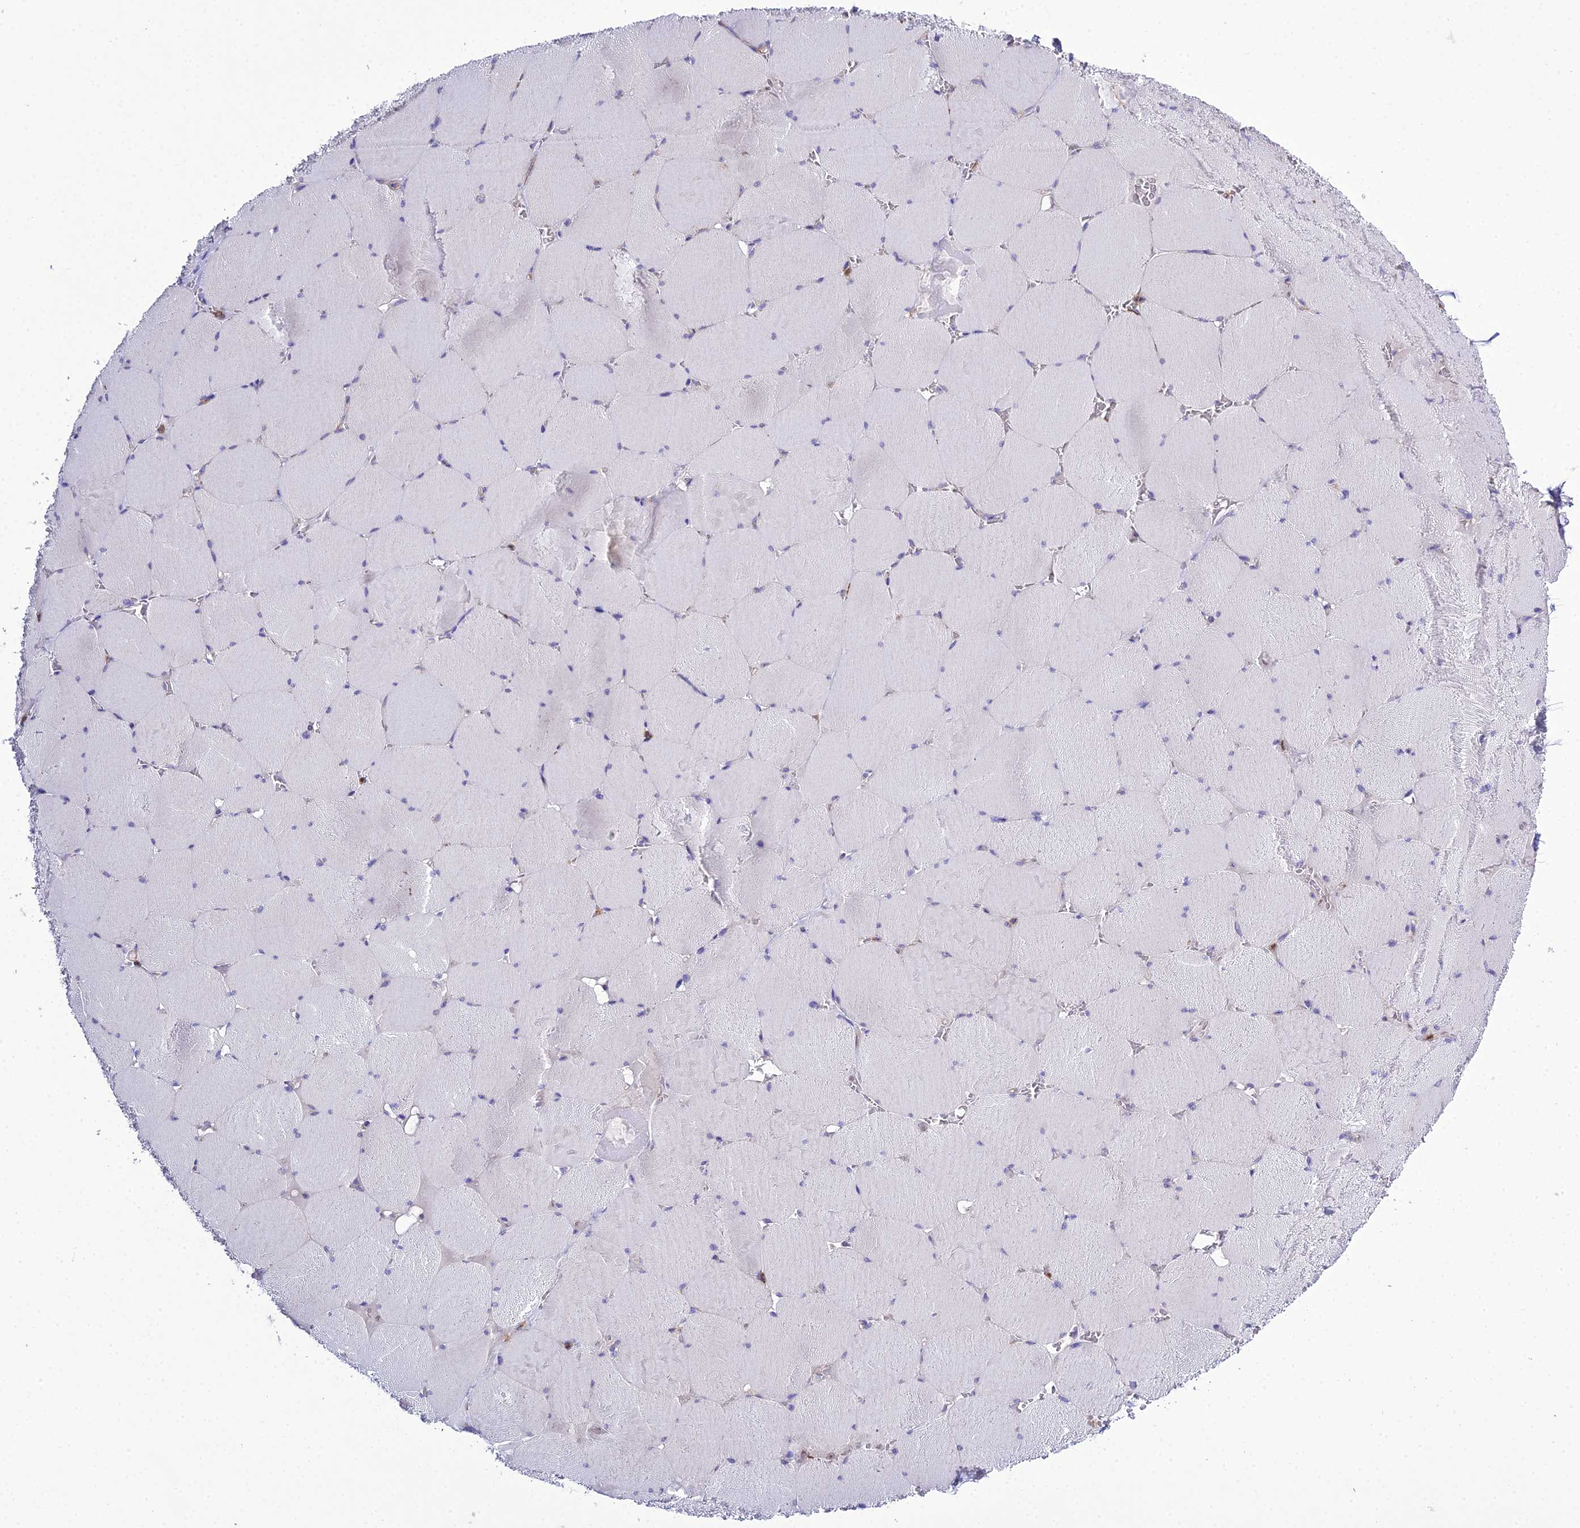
{"staining": {"intensity": "negative", "quantity": "none", "location": "none"}, "tissue": "skeletal muscle", "cell_type": "Myocytes", "image_type": "normal", "snomed": [{"axis": "morphology", "description": "Normal tissue, NOS"}, {"axis": "topography", "description": "Skeletal muscle"}, {"axis": "topography", "description": "Head-Neck"}], "caption": "High power microscopy micrograph of an IHC histopathology image of benign skeletal muscle, revealing no significant positivity in myocytes.", "gene": "OR1Q1", "patient": {"sex": "male", "age": 66}}